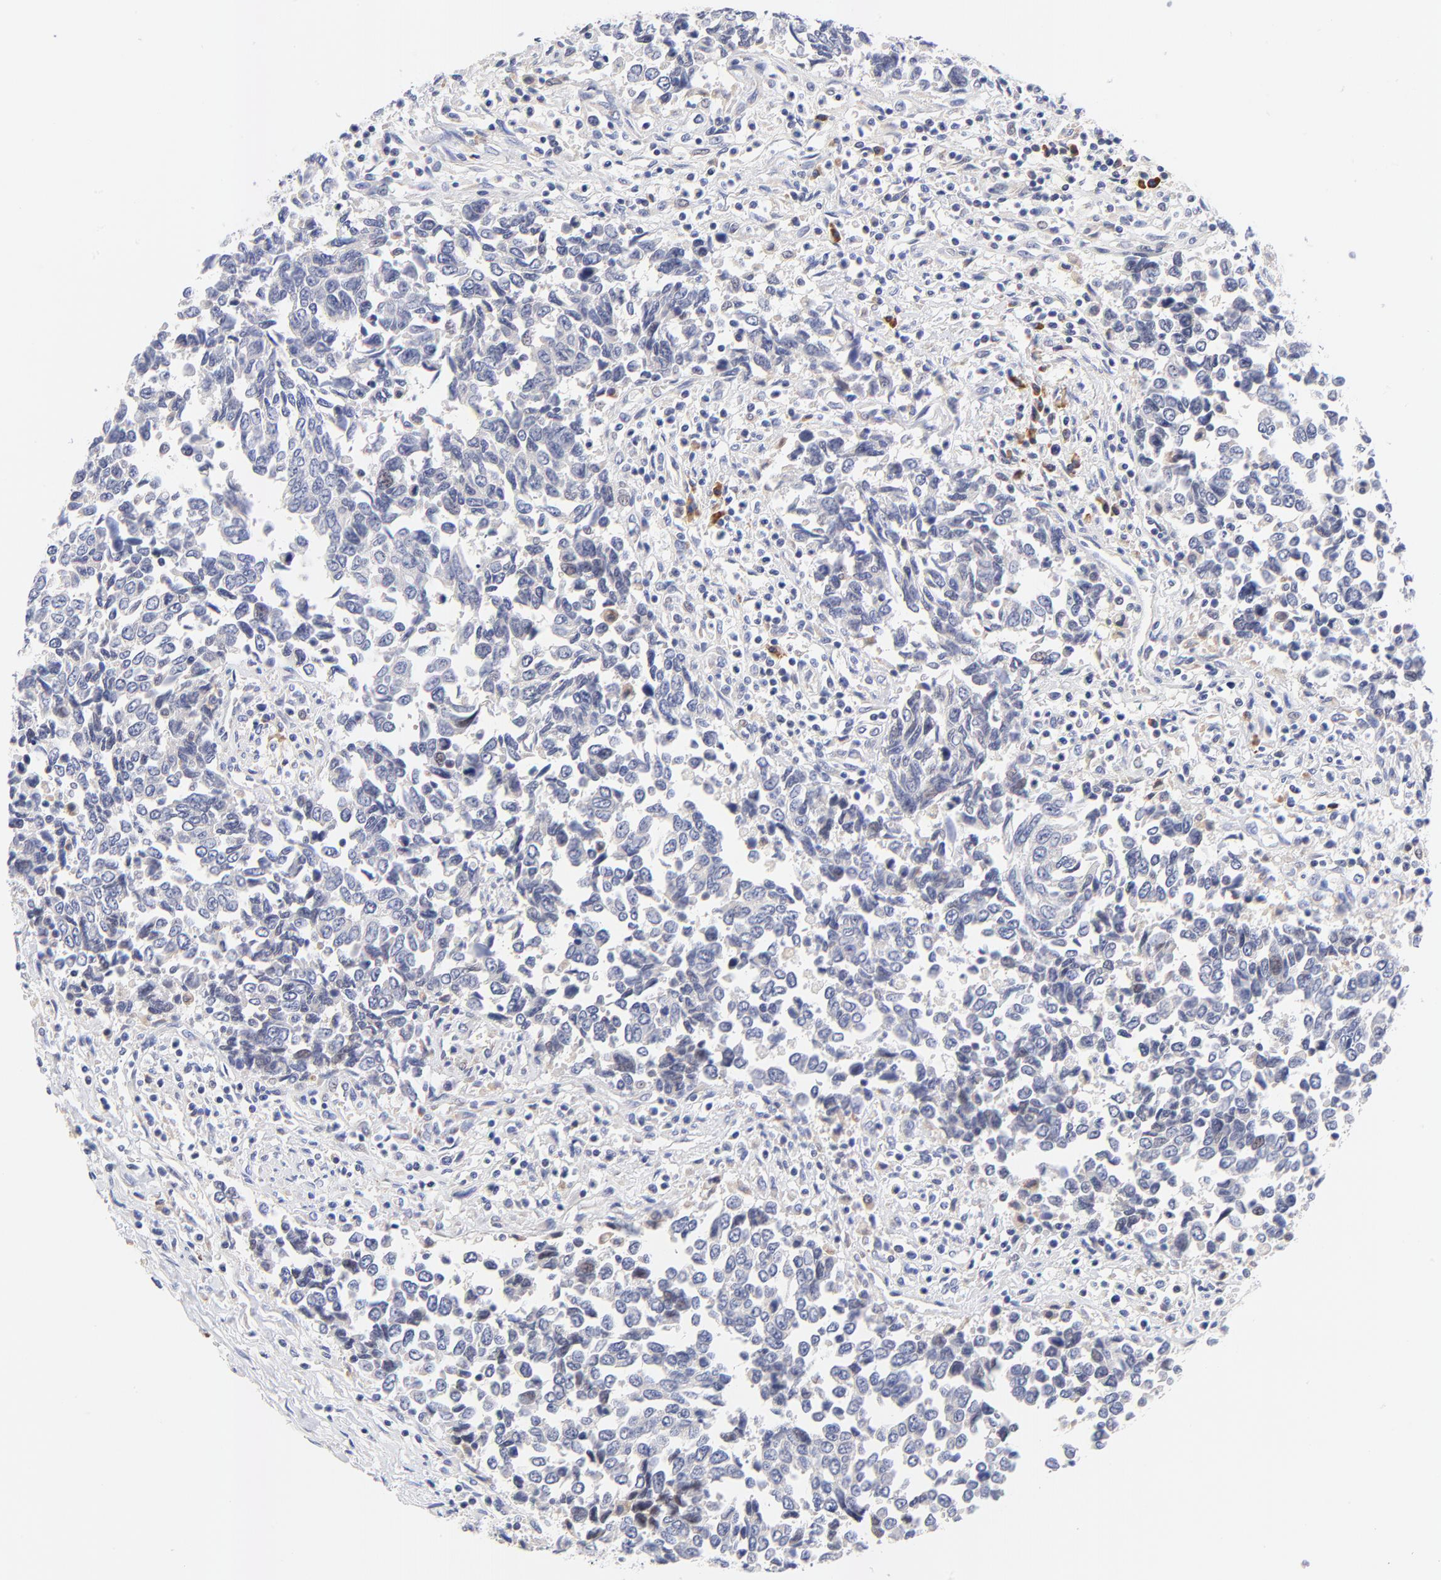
{"staining": {"intensity": "negative", "quantity": "none", "location": "none"}, "tissue": "urothelial cancer", "cell_type": "Tumor cells", "image_type": "cancer", "snomed": [{"axis": "morphology", "description": "Urothelial carcinoma, High grade"}, {"axis": "topography", "description": "Urinary bladder"}], "caption": "Tumor cells are negative for brown protein staining in urothelial cancer.", "gene": "AFF2", "patient": {"sex": "male", "age": 86}}